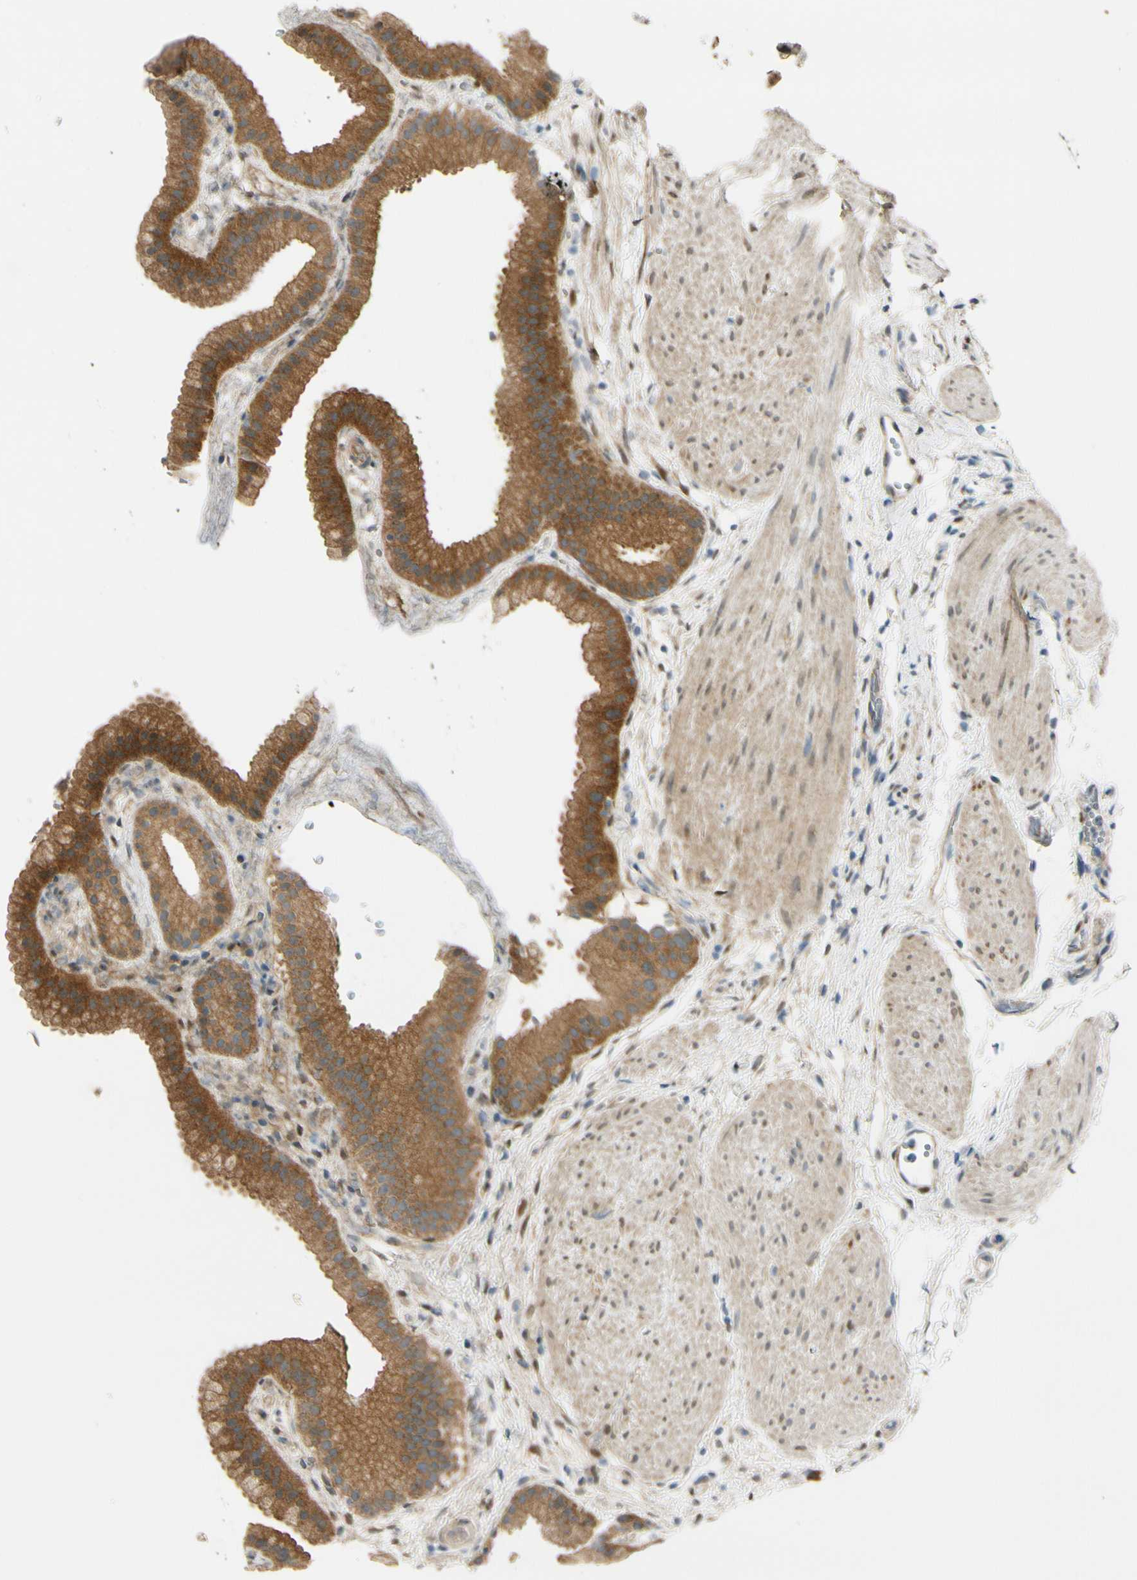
{"staining": {"intensity": "moderate", "quantity": ">75%", "location": "cytoplasmic/membranous"}, "tissue": "gallbladder", "cell_type": "Glandular cells", "image_type": "normal", "snomed": [{"axis": "morphology", "description": "Normal tissue, NOS"}, {"axis": "topography", "description": "Gallbladder"}], "caption": "Immunohistochemical staining of normal gallbladder reveals medium levels of moderate cytoplasmic/membranous positivity in about >75% of glandular cells.", "gene": "FHL2", "patient": {"sex": "female", "age": 64}}